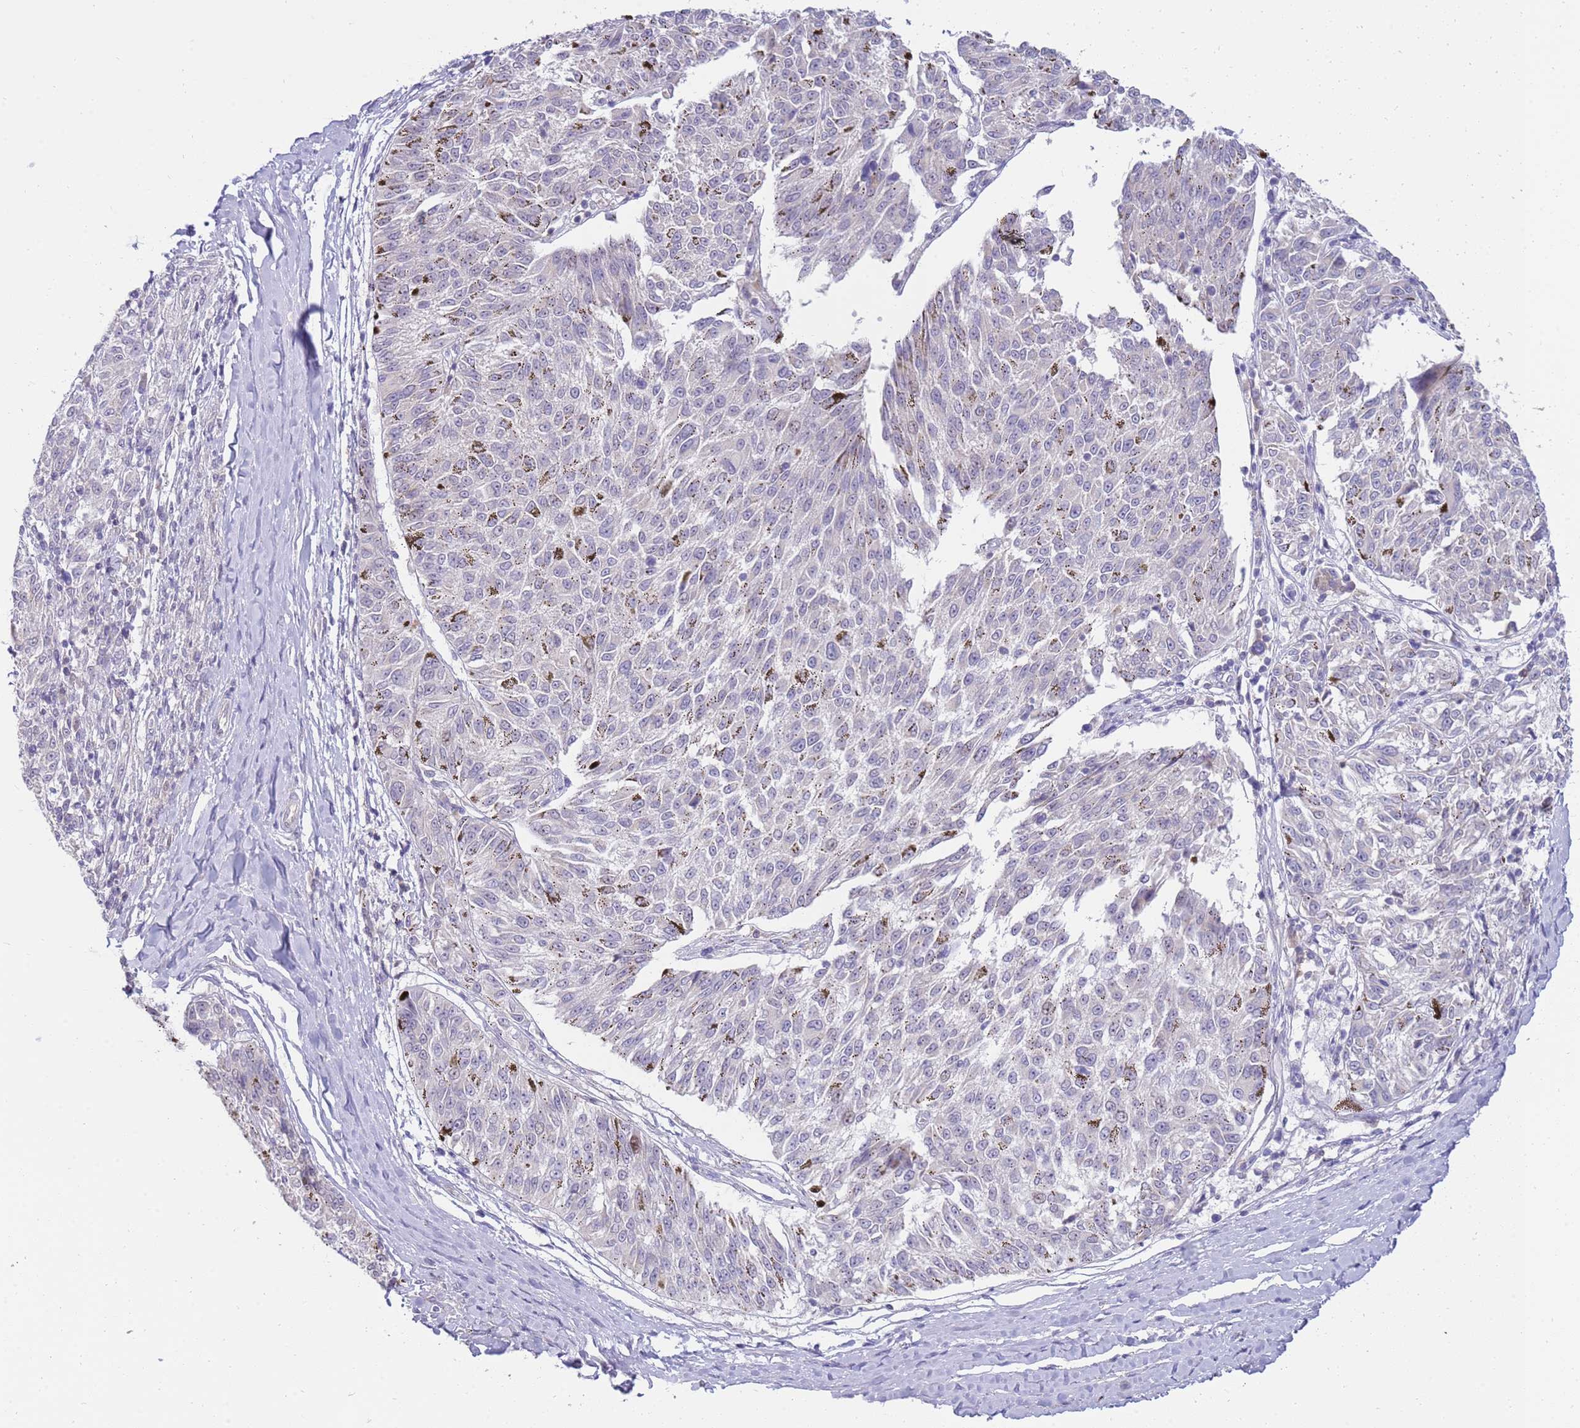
{"staining": {"intensity": "negative", "quantity": "none", "location": "none"}, "tissue": "melanoma", "cell_type": "Tumor cells", "image_type": "cancer", "snomed": [{"axis": "morphology", "description": "Malignant melanoma, NOS"}, {"axis": "topography", "description": "Skin"}], "caption": "This is an immunohistochemistry (IHC) histopathology image of melanoma. There is no positivity in tumor cells.", "gene": "STK25", "patient": {"sex": "female", "age": 72}}